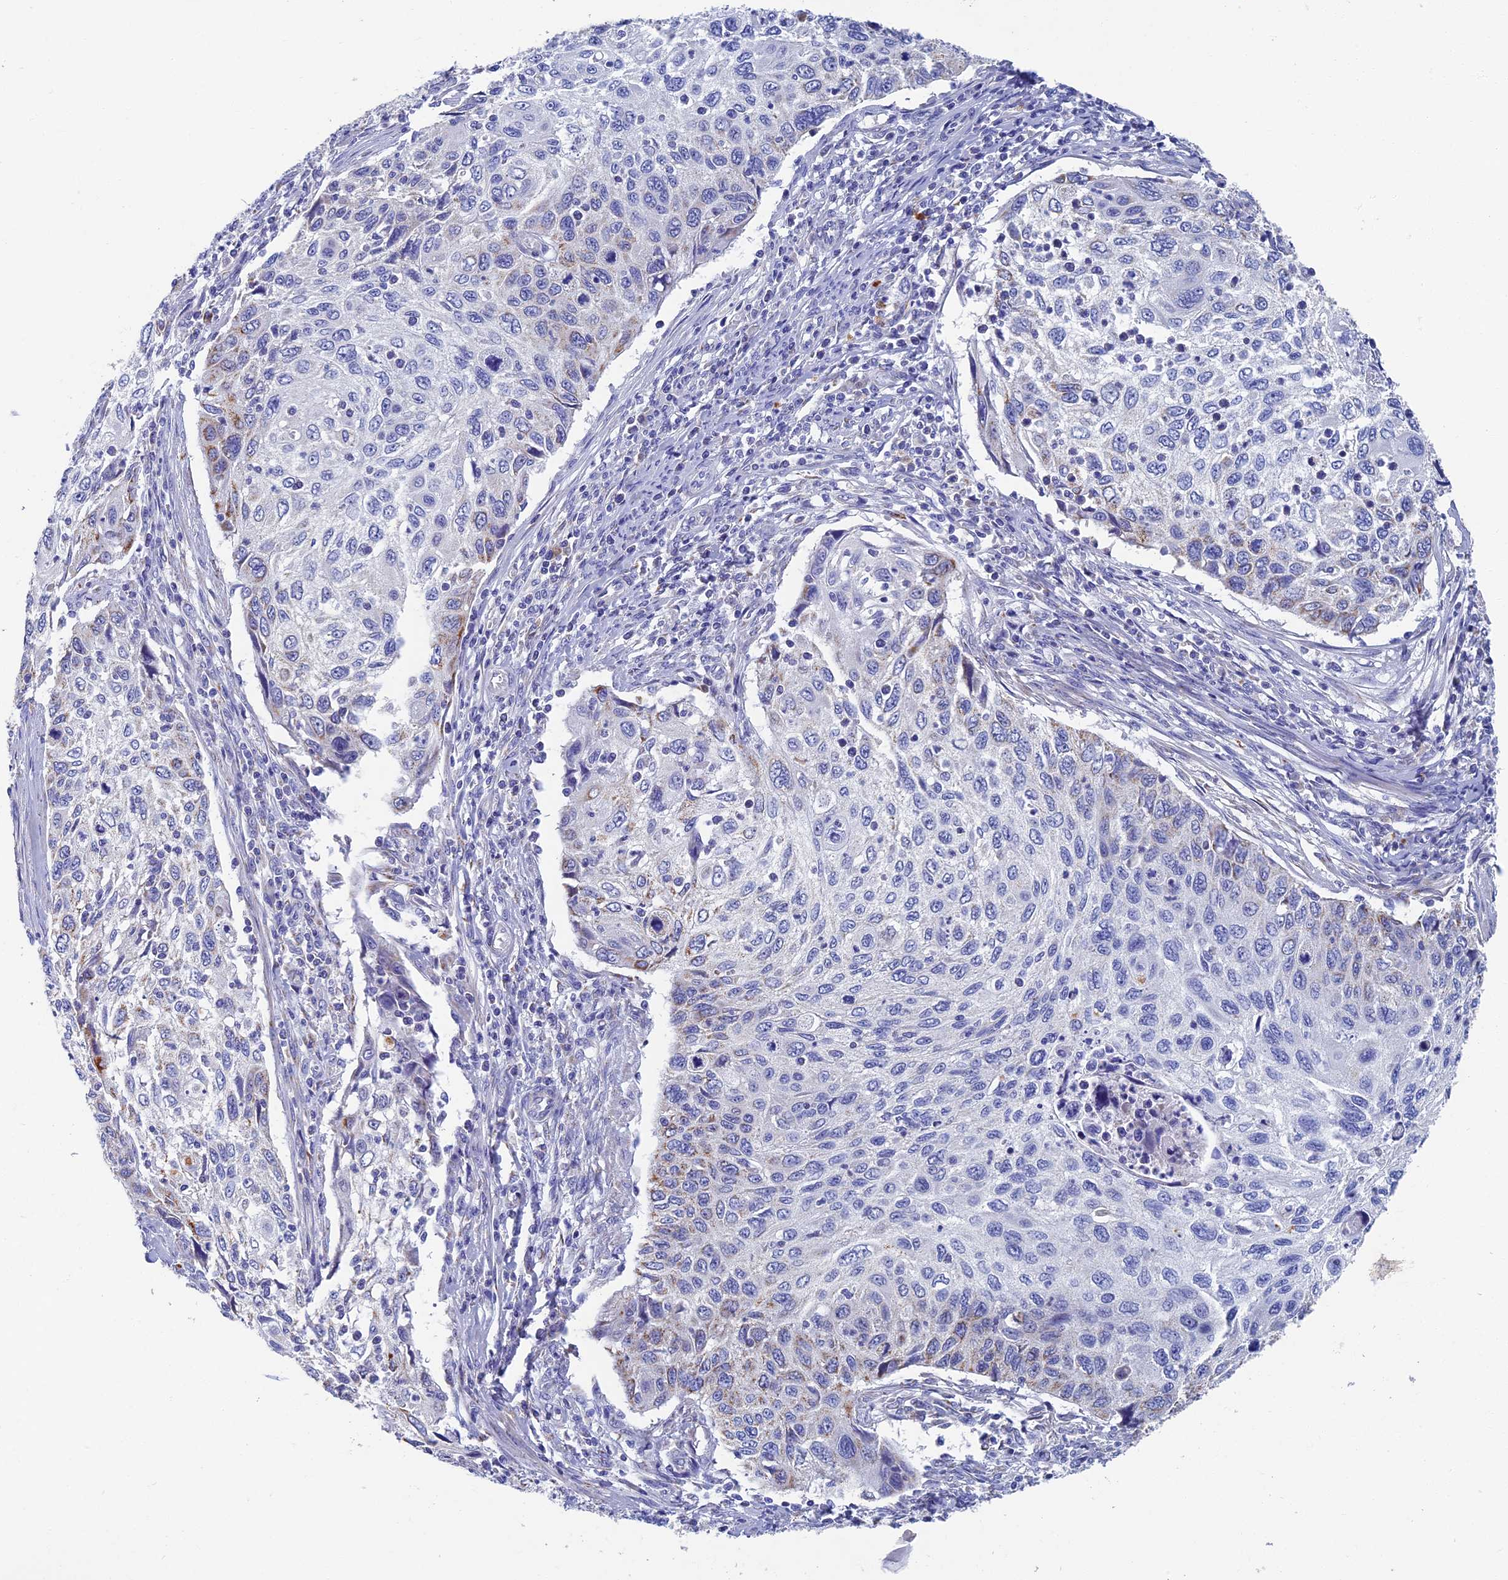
{"staining": {"intensity": "negative", "quantity": "none", "location": "none"}, "tissue": "cervical cancer", "cell_type": "Tumor cells", "image_type": "cancer", "snomed": [{"axis": "morphology", "description": "Squamous cell carcinoma, NOS"}, {"axis": "topography", "description": "Cervix"}], "caption": "This micrograph is of cervical cancer stained with immunohistochemistry to label a protein in brown with the nuclei are counter-stained blue. There is no expression in tumor cells. (DAB (3,3'-diaminobenzidine) immunohistochemistry visualized using brightfield microscopy, high magnification).", "gene": "OAT", "patient": {"sex": "female", "age": 70}}